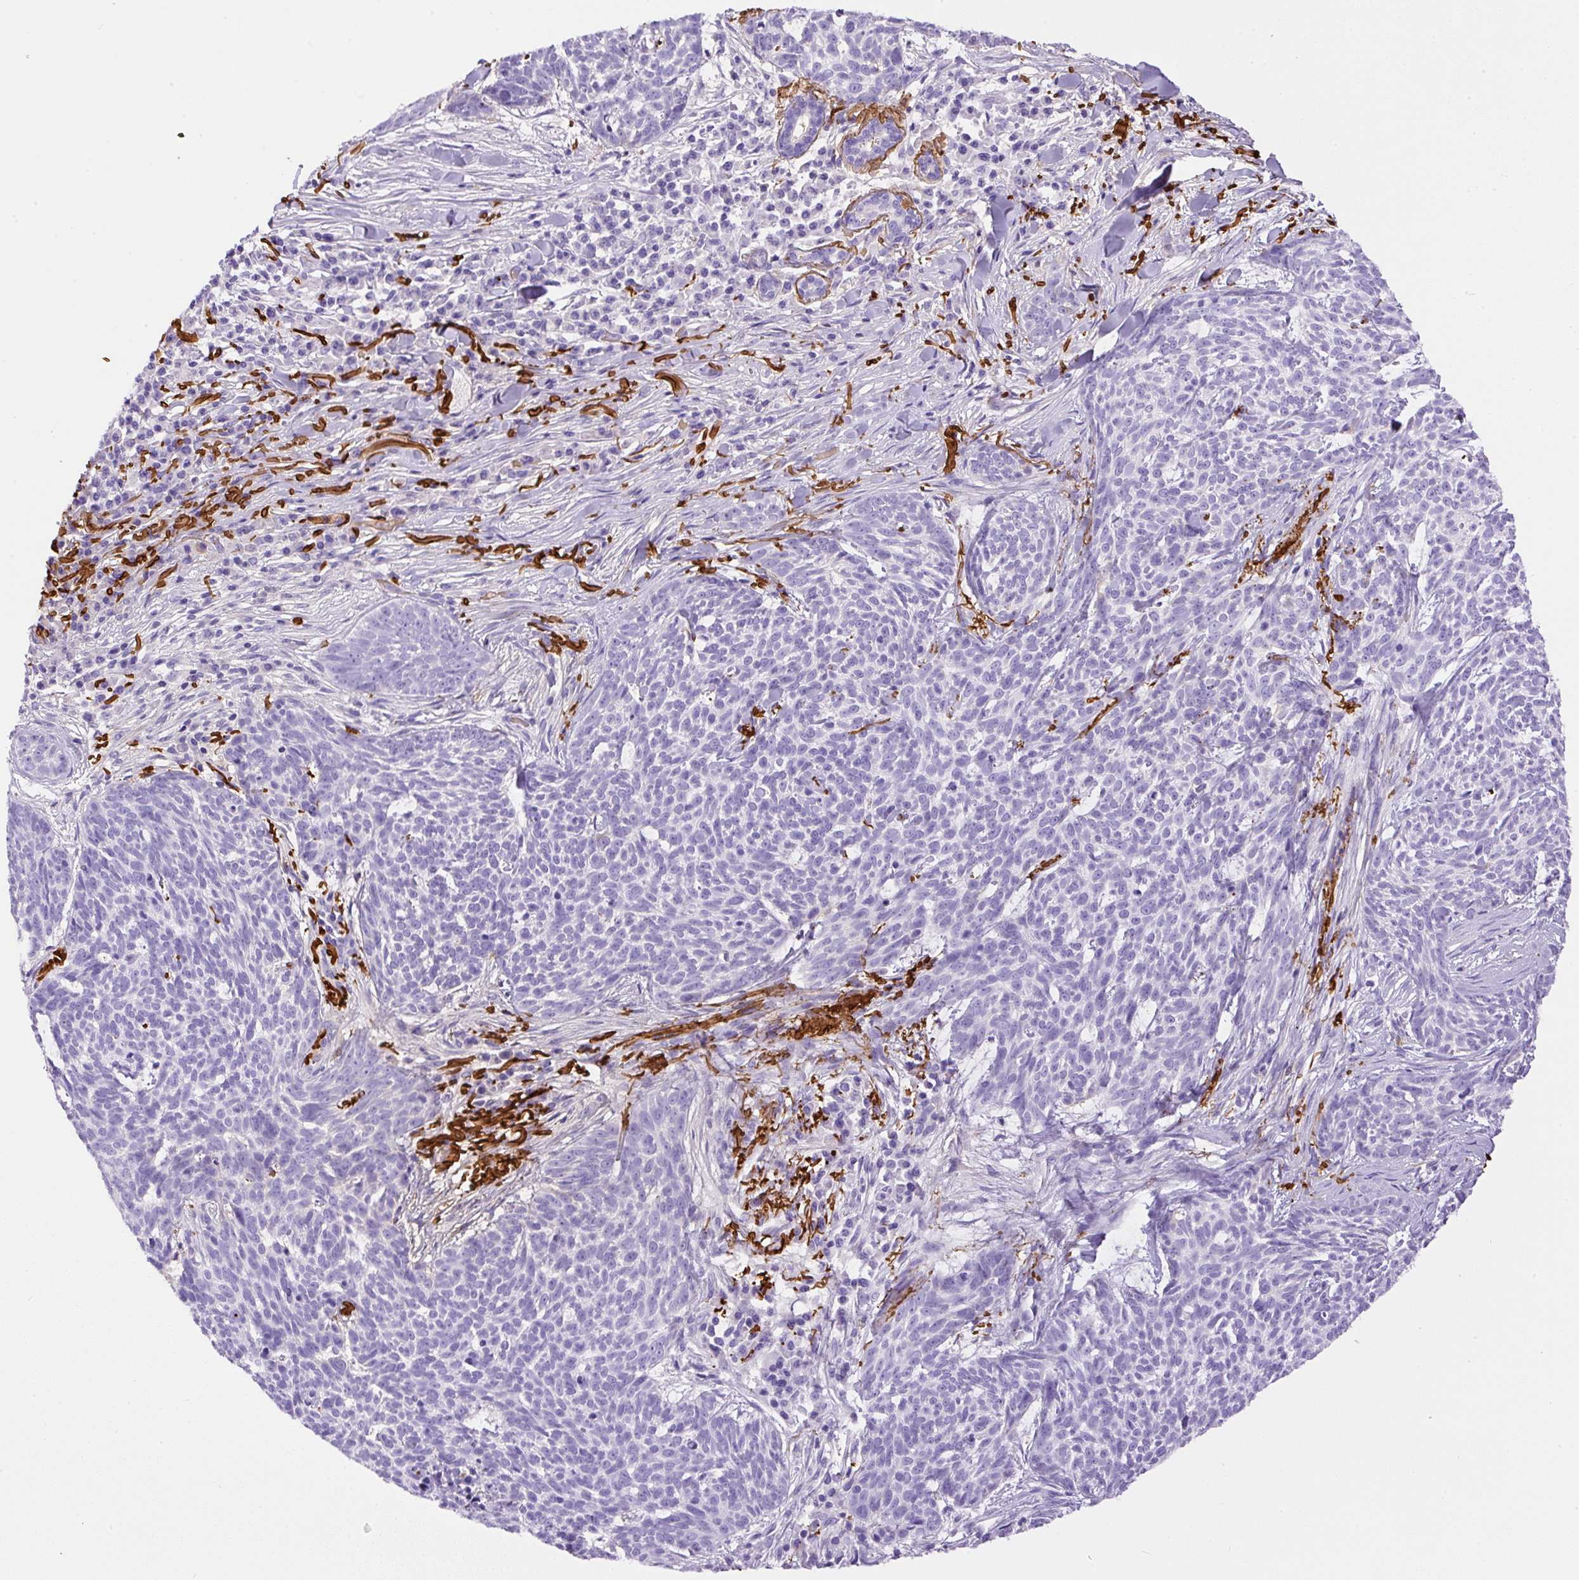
{"staining": {"intensity": "negative", "quantity": "none", "location": "none"}, "tissue": "skin cancer", "cell_type": "Tumor cells", "image_type": "cancer", "snomed": [{"axis": "morphology", "description": "Basal cell carcinoma"}, {"axis": "topography", "description": "Skin"}], "caption": "Immunohistochemical staining of human basal cell carcinoma (skin) shows no significant expression in tumor cells.", "gene": "APCS", "patient": {"sex": "female", "age": 93}}